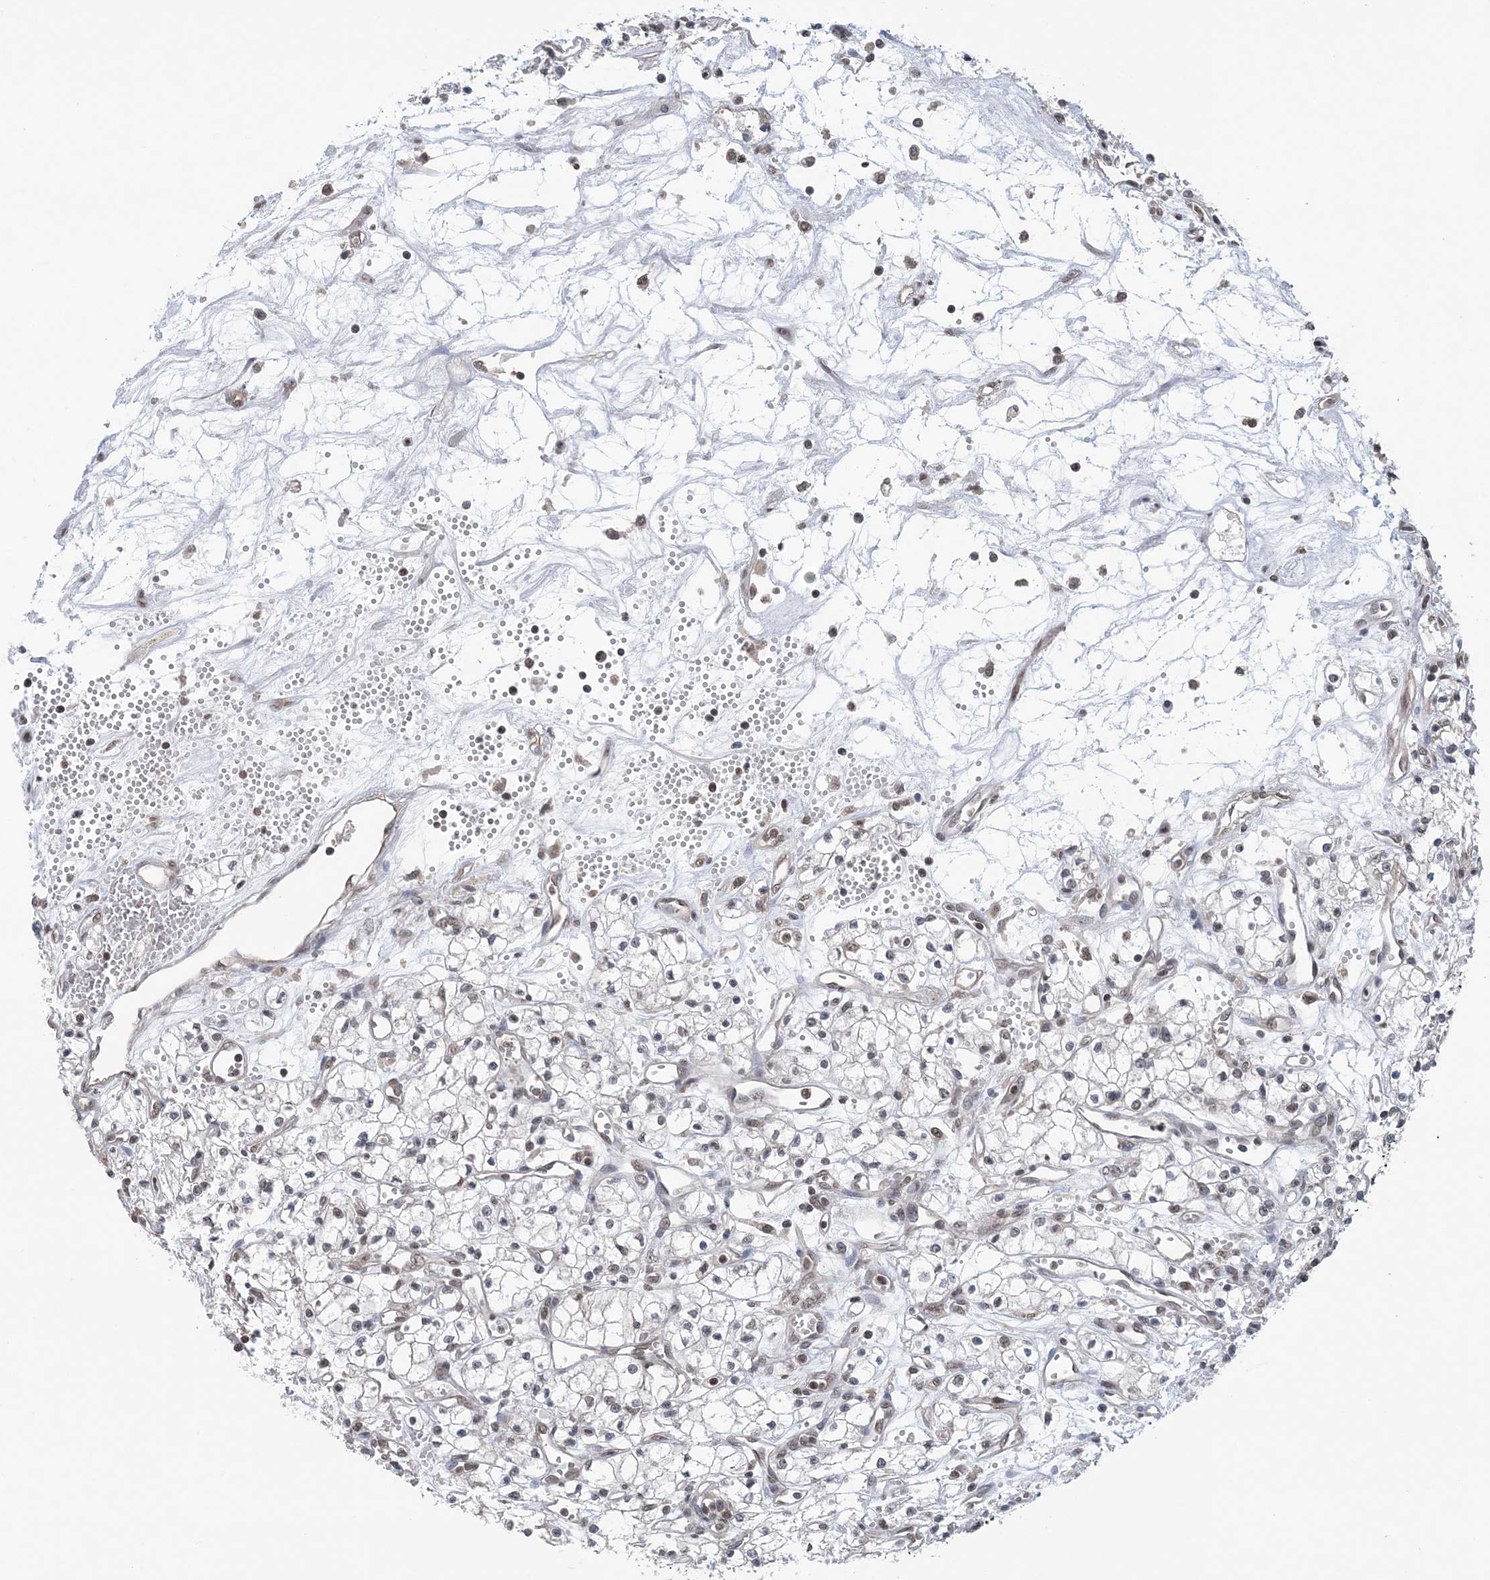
{"staining": {"intensity": "weak", "quantity": "<25%", "location": "nuclear"}, "tissue": "renal cancer", "cell_type": "Tumor cells", "image_type": "cancer", "snomed": [{"axis": "morphology", "description": "Adenocarcinoma, NOS"}, {"axis": "topography", "description": "Kidney"}], "caption": "Tumor cells show no significant protein expression in adenocarcinoma (renal). (DAB (3,3'-diaminobenzidine) immunohistochemistry with hematoxylin counter stain).", "gene": "CCDC152", "patient": {"sex": "male", "age": 59}}